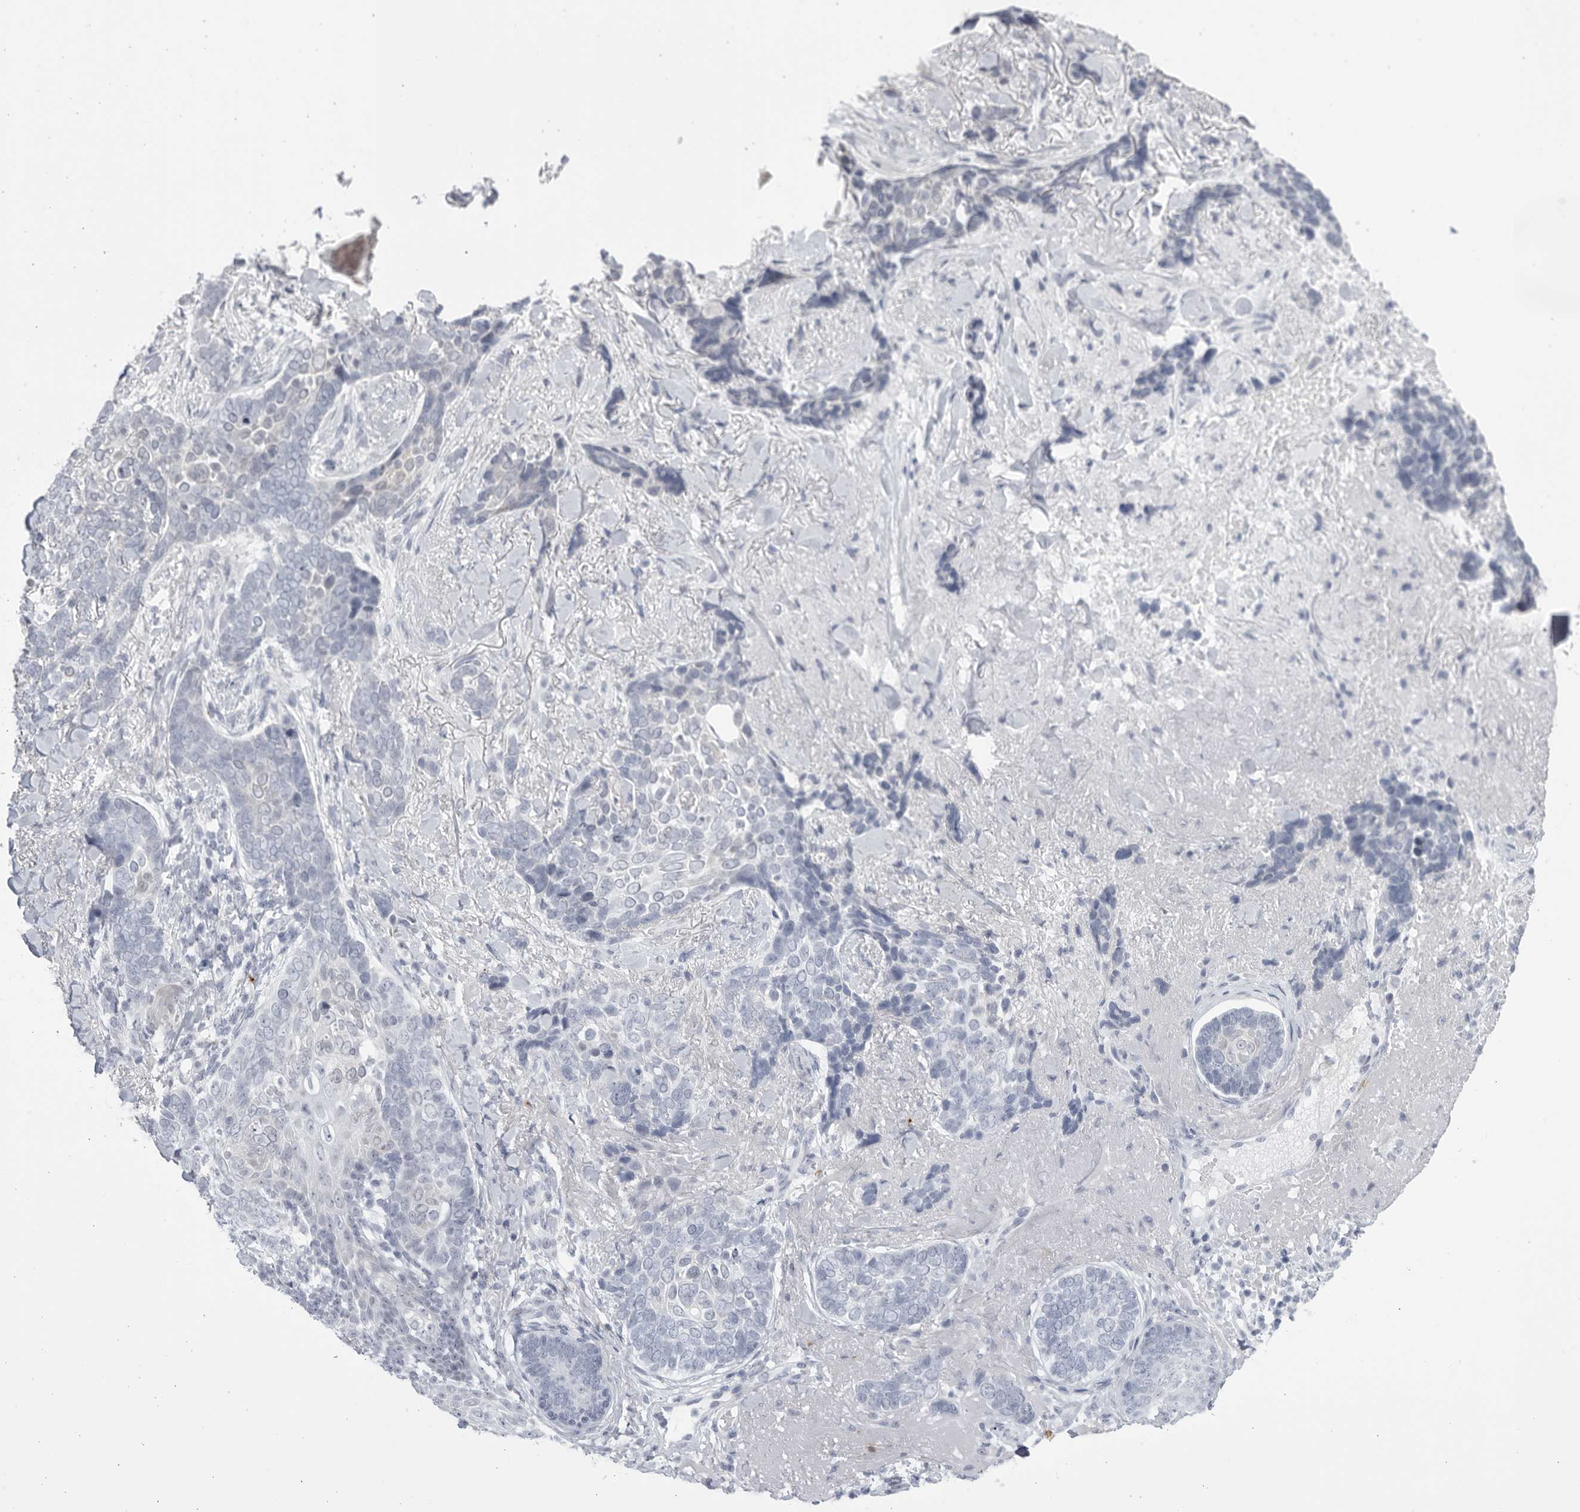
{"staining": {"intensity": "negative", "quantity": "none", "location": "none"}, "tissue": "skin cancer", "cell_type": "Tumor cells", "image_type": "cancer", "snomed": [{"axis": "morphology", "description": "Basal cell carcinoma"}, {"axis": "topography", "description": "Skin"}], "caption": "Photomicrograph shows no significant protein staining in tumor cells of skin cancer.", "gene": "CCDC181", "patient": {"sex": "female", "age": 82}}